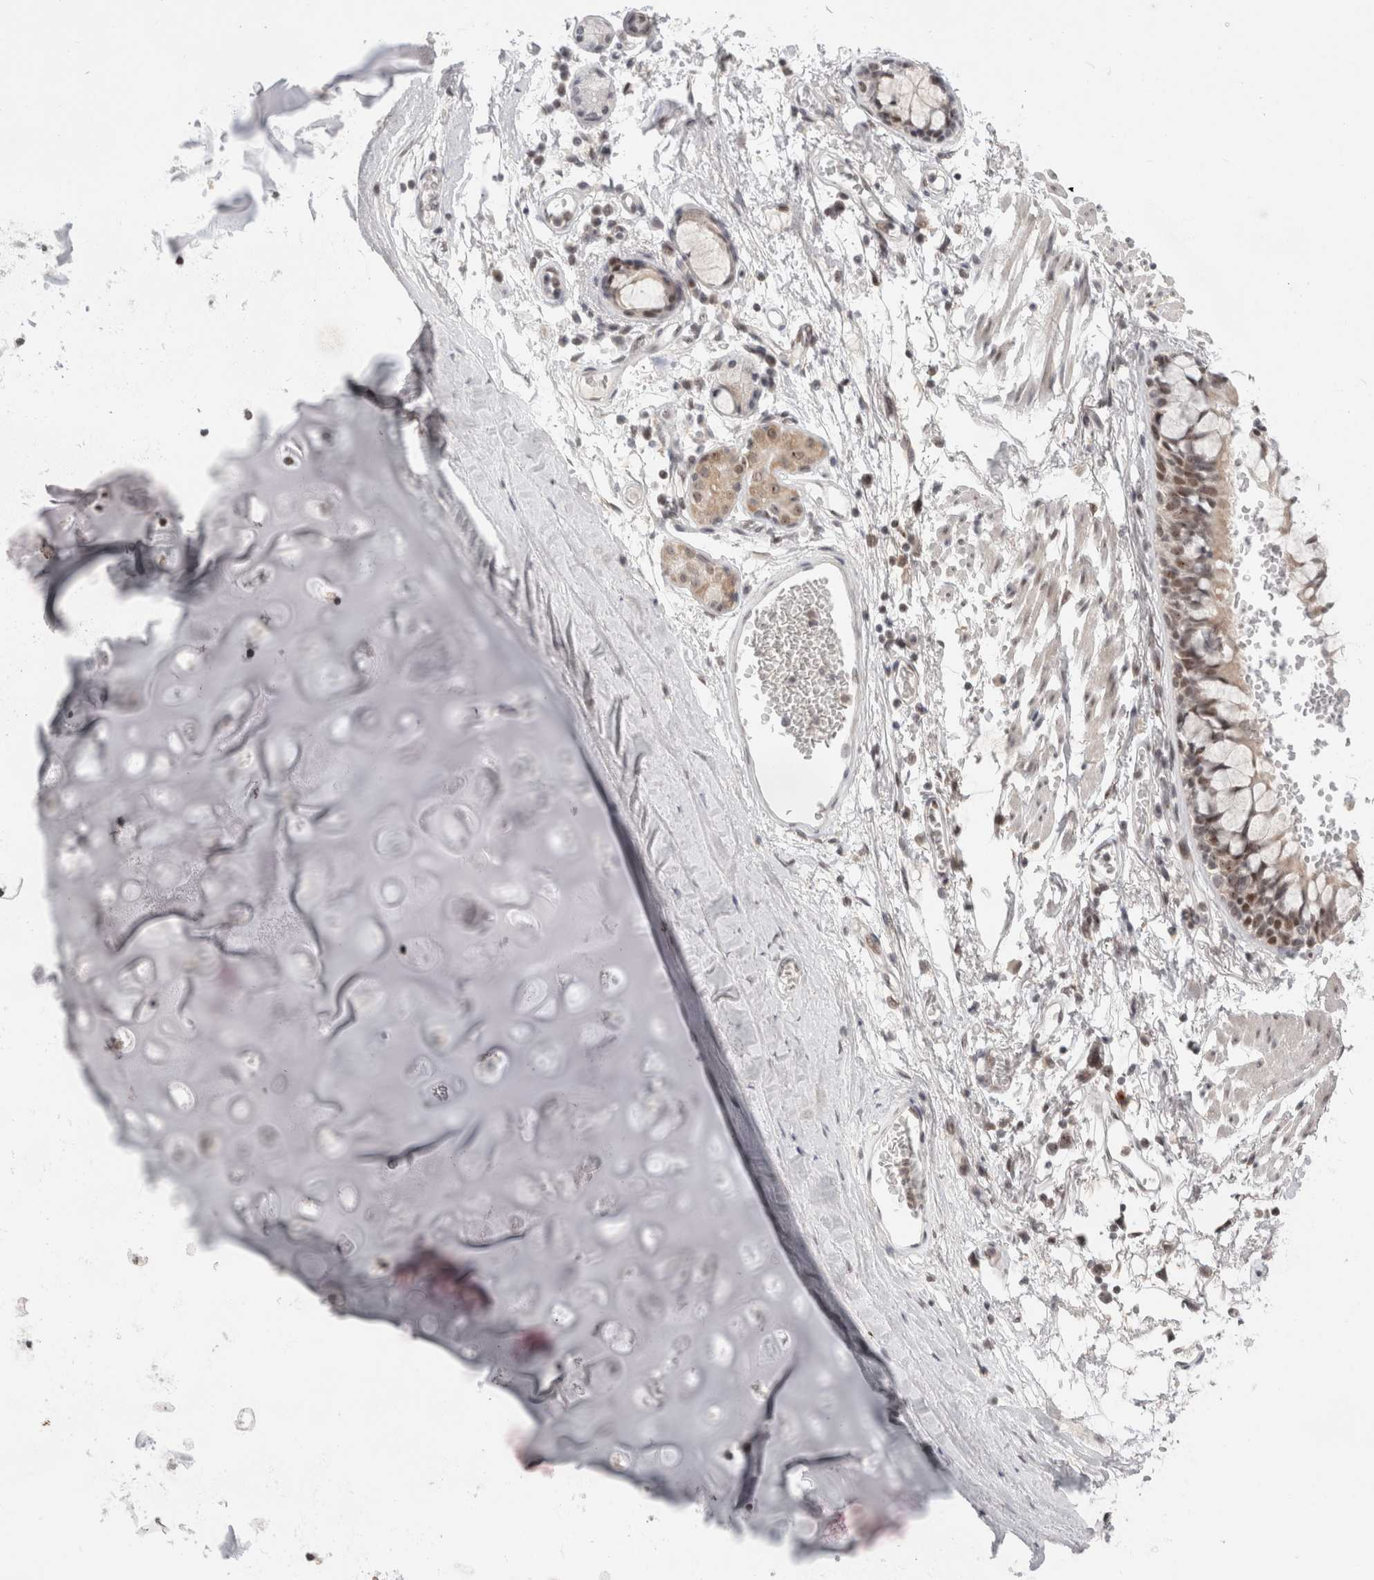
{"staining": {"intensity": "weak", "quantity": ">75%", "location": "nuclear"}, "tissue": "adipose tissue", "cell_type": "Adipocytes", "image_type": "normal", "snomed": [{"axis": "morphology", "description": "Normal tissue, NOS"}, {"axis": "topography", "description": "Cartilage tissue"}, {"axis": "topography", "description": "Bronchus"}], "caption": "A high-resolution histopathology image shows immunohistochemistry (IHC) staining of unremarkable adipose tissue, which displays weak nuclear expression in about >75% of adipocytes.", "gene": "SENP6", "patient": {"sex": "female", "age": 73}}